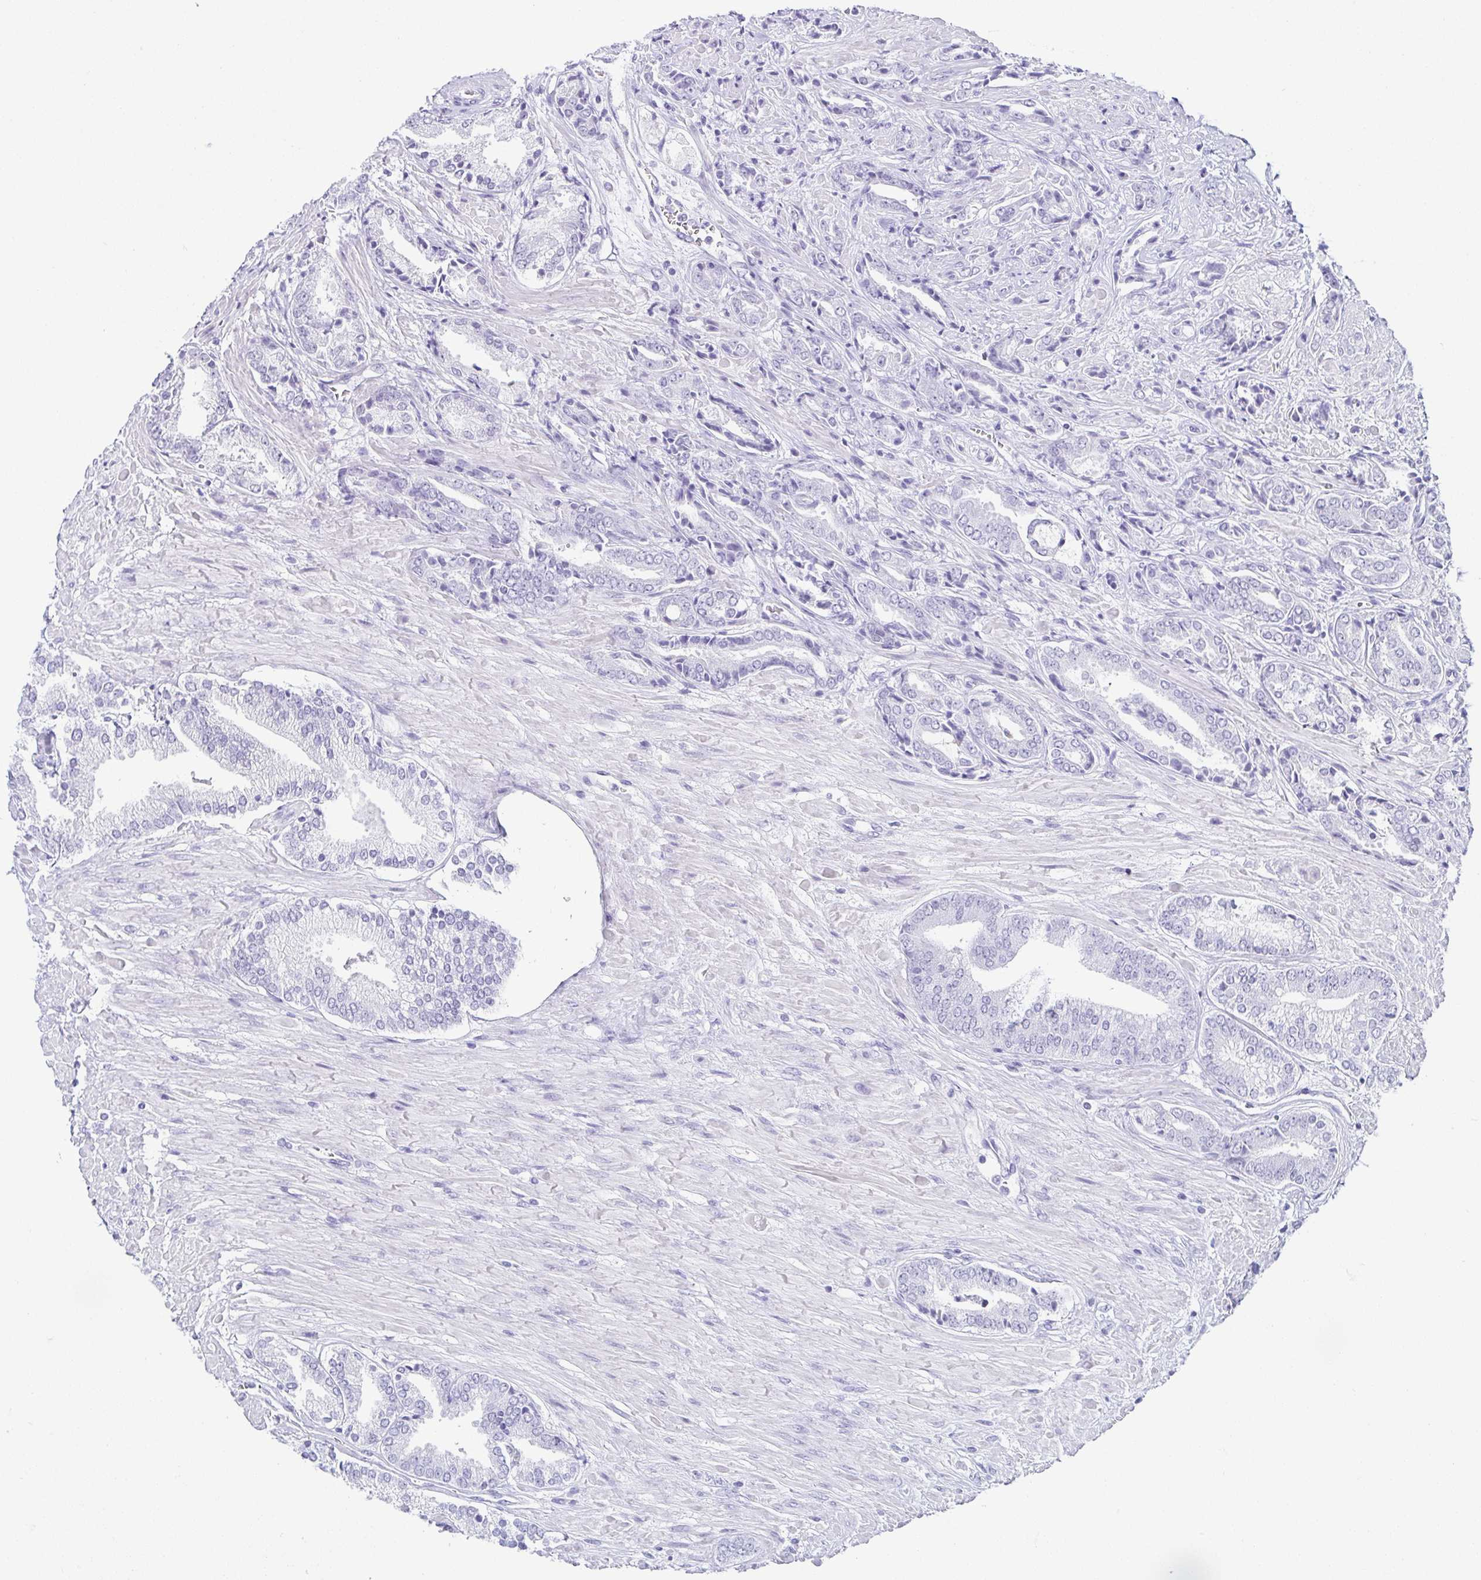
{"staining": {"intensity": "negative", "quantity": "none", "location": "none"}, "tissue": "prostate cancer", "cell_type": "Tumor cells", "image_type": "cancer", "snomed": [{"axis": "morphology", "description": "Adenocarcinoma, High grade"}, {"axis": "topography", "description": "Prostate"}], "caption": "Tumor cells are negative for protein expression in human high-grade adenocarcinoma (prostate).", "gene": "ESX1", "patient": {"sex": "male", "age": 56}}